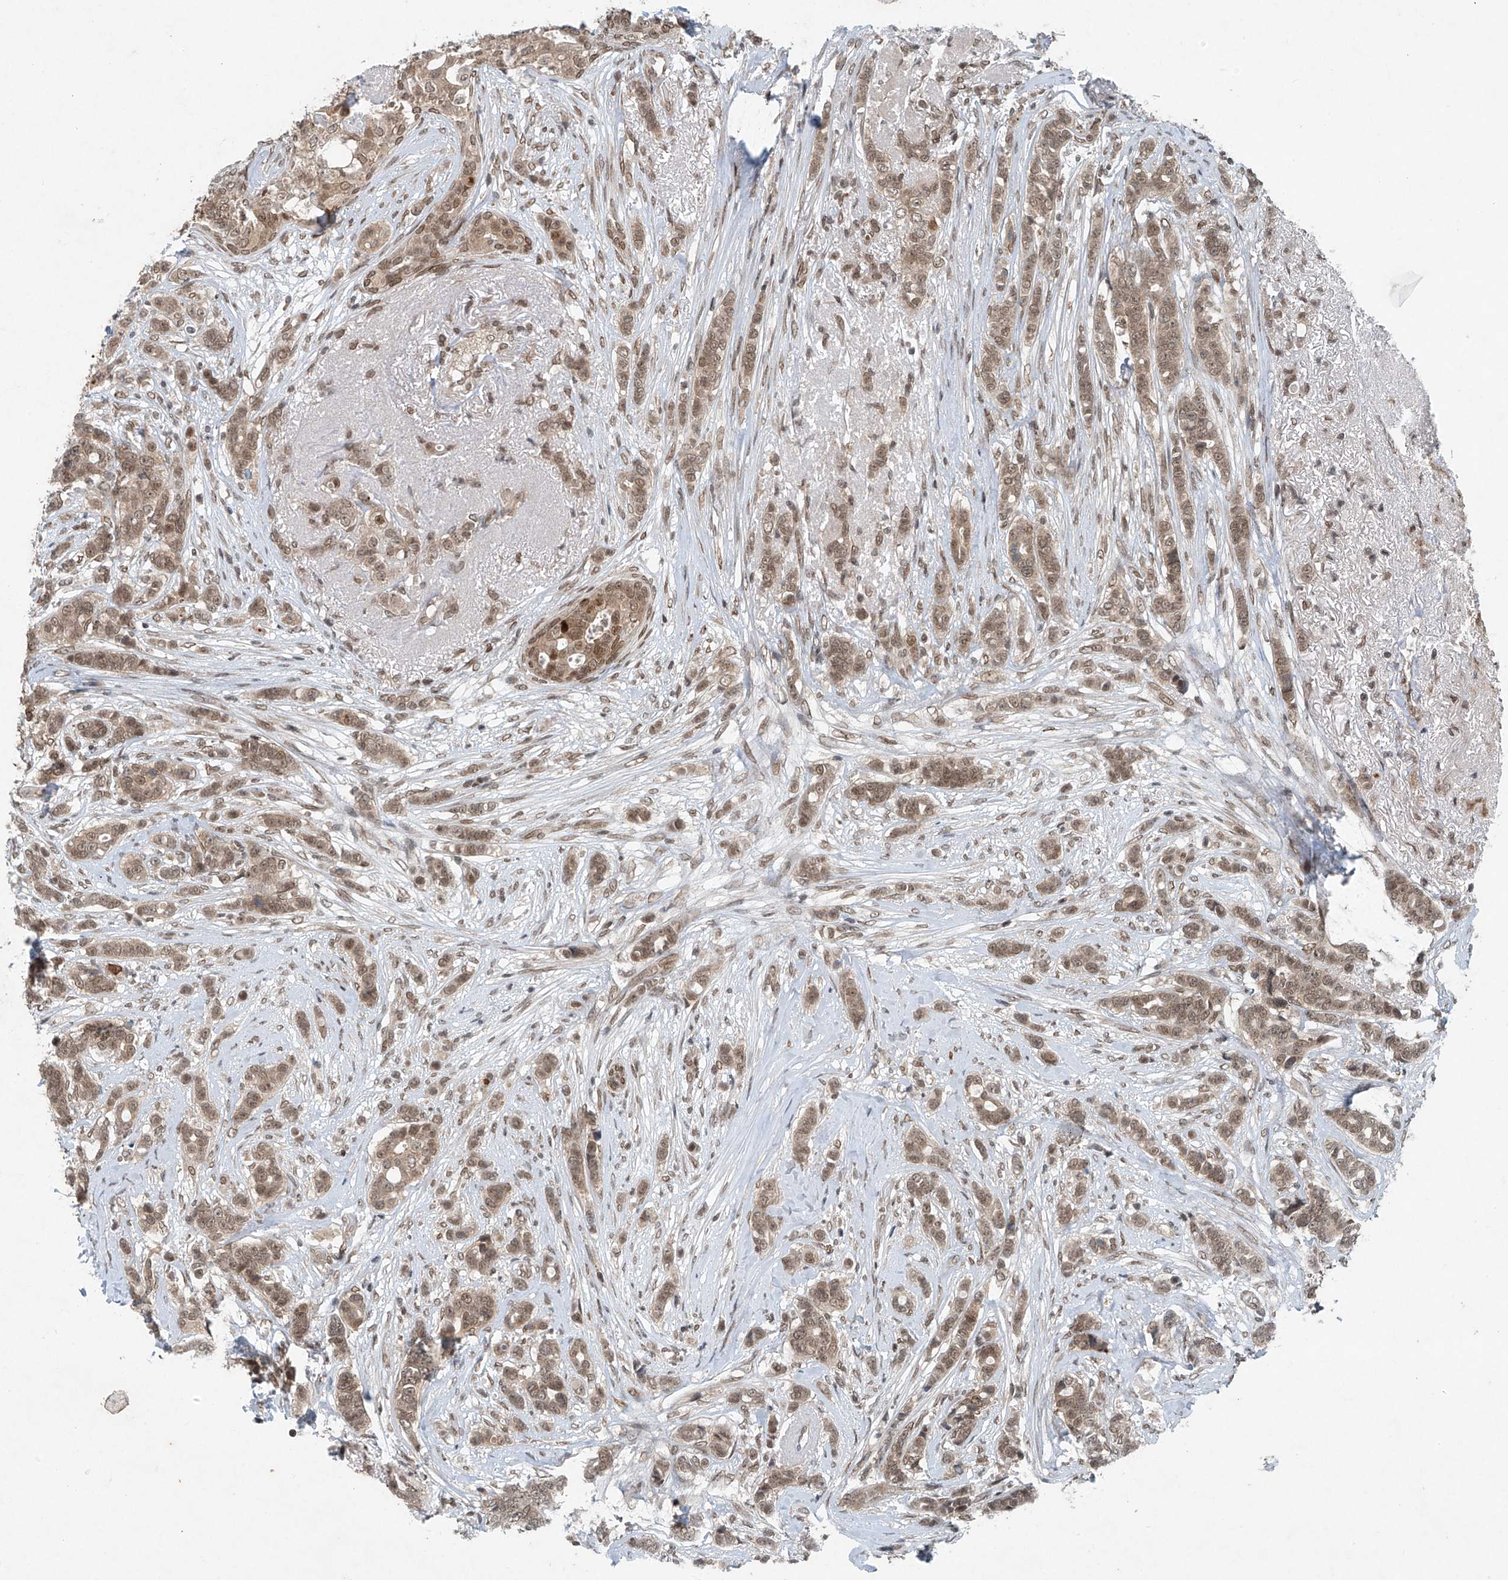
{"staining": {"intensity": "moderate", "quantity": ">75%", "location": "cytoplasmic/membranous,nuclear"}, "tissue": "breast cancer", "cell_type": "Tumor cells", "image_type": "cancer", "snomed": [{"axis": "morphology", "description": "Lobular carcinoma"}, {"axis": "topography", "description": "Breast"}], "caption": "This micrograph reveals IHC staining of breast cancer, with medium moderate cytoplasmic/membranous and nuclear positivity in about >75% of tumor cells.", "gene": "TAF8", "patient": {"sex": "female", "age": 51}}